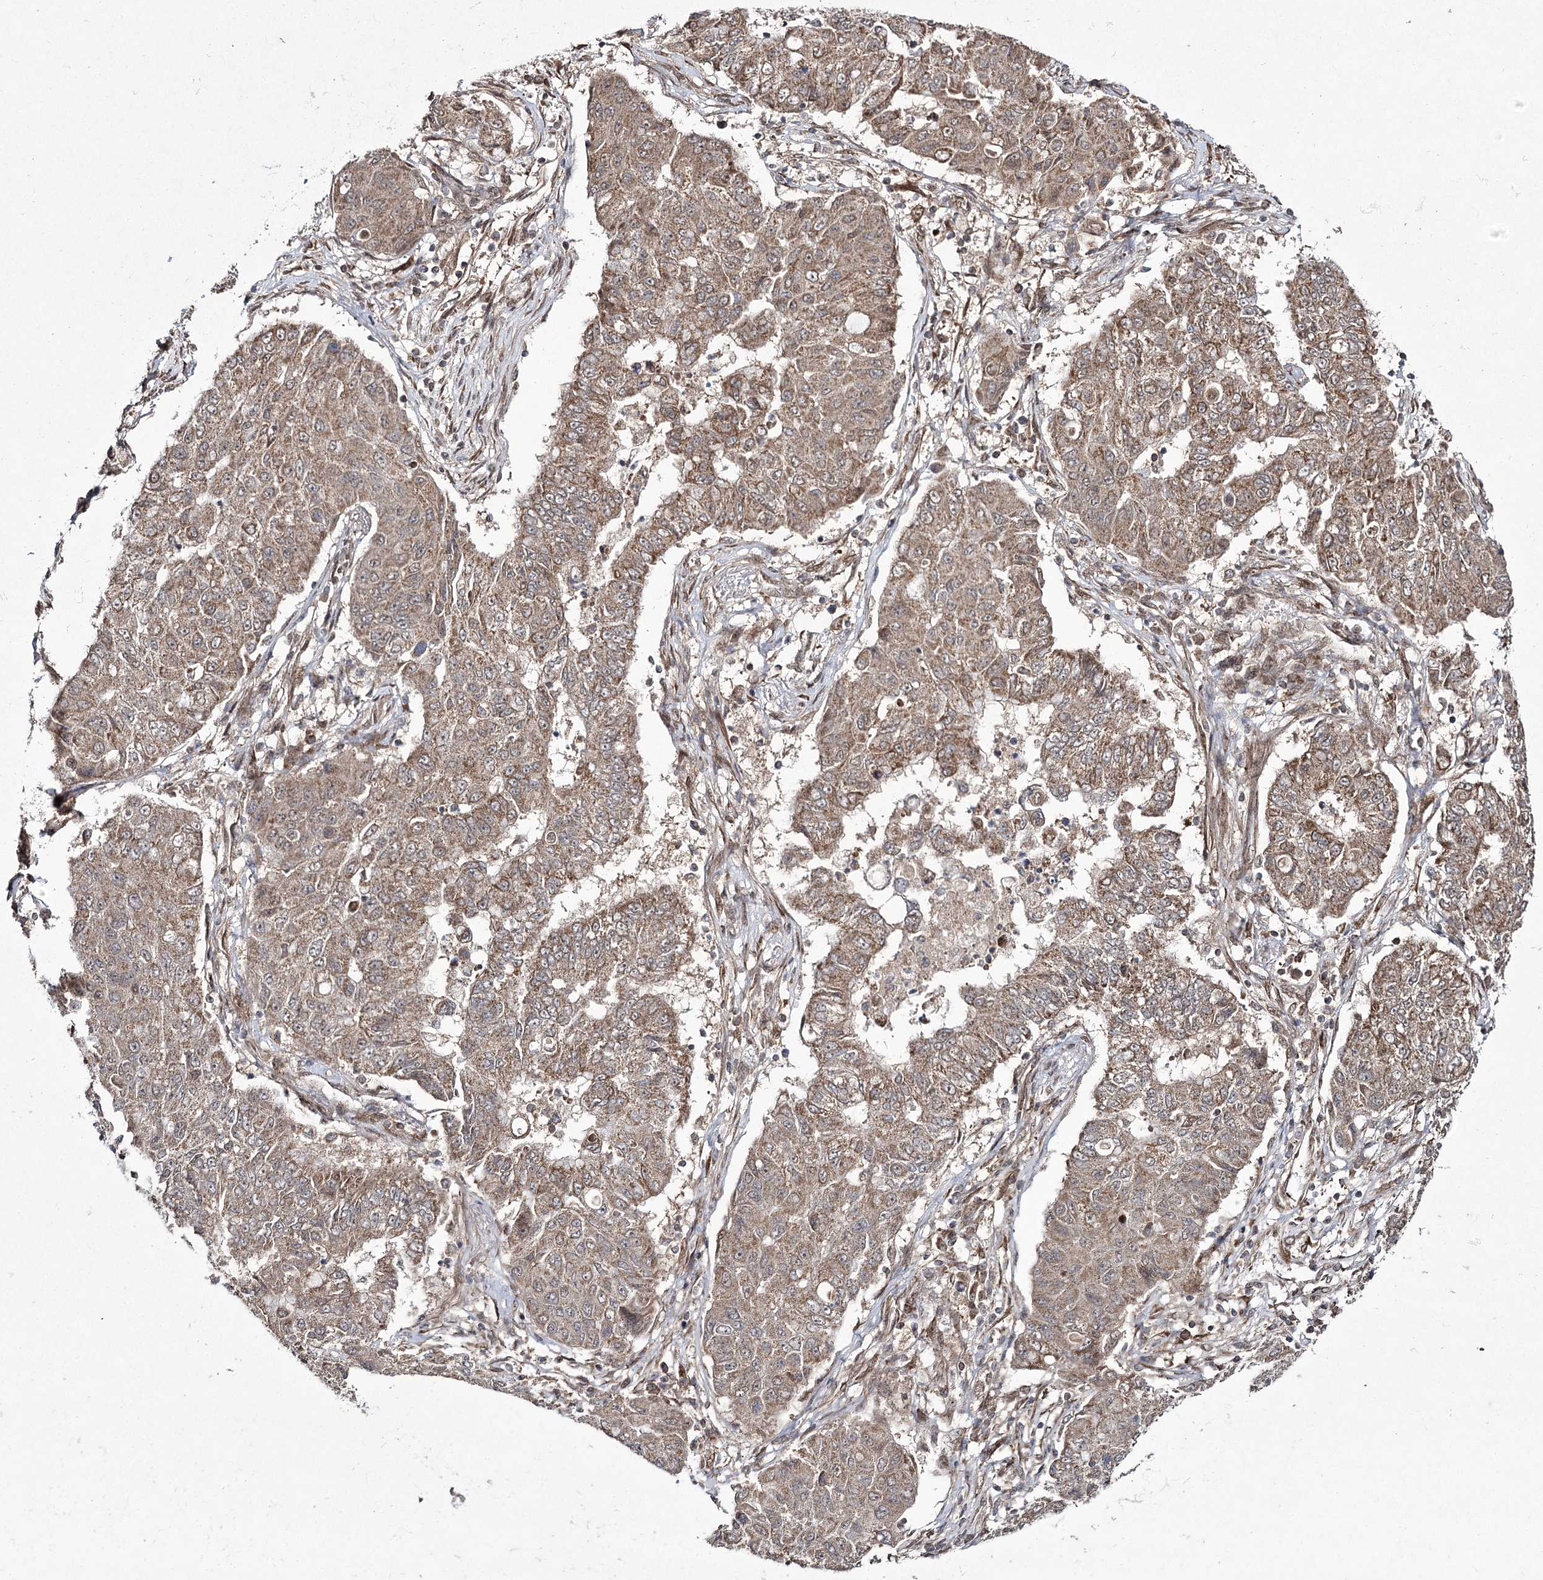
{"staining": {"intensity": "moderate", "quantity": ">75%", "location": "cytoplasmic/membranous"}, "tissue": "lung cancer", "cell_type": "Tumor cells", "image_type": "cancer", "snomed": [{"axis": "morphology", "description": "Squamous cell carcinoma, NOS"}, {"axis": "topography", "description": "Lung"}], "caption": "A histopathology image of lung cancer stained for a protein demonstrates moderate cytoplasmic/membranous brown staining in tumor cells.", "gene": "TRNT1", "patient": {"sex": "male", "age": 74}}